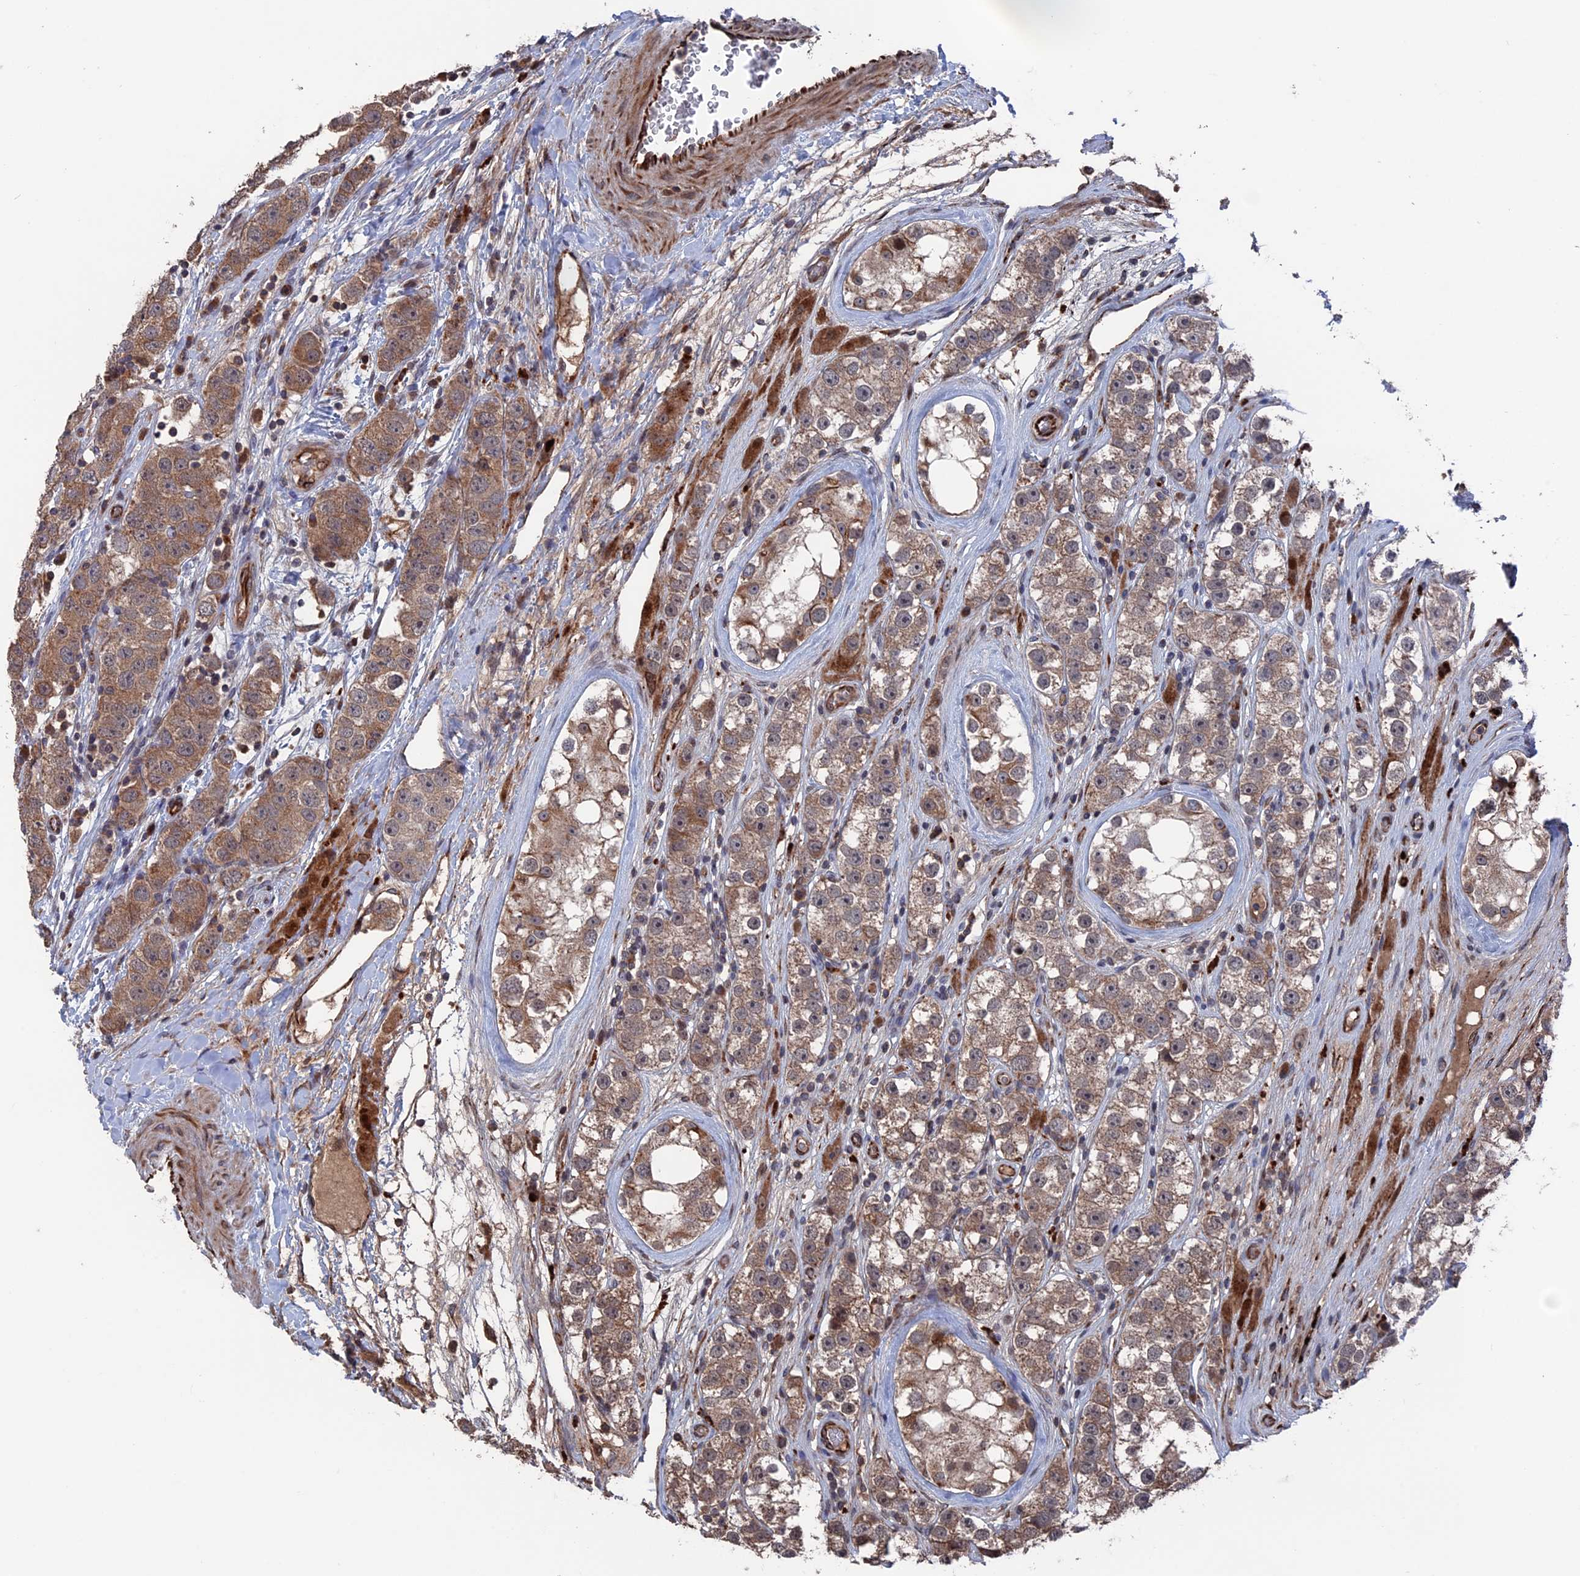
{"staining": {"intensity": "moderate", "quantity": ">75%", "location": "cytoplasmic/membranous"}, "tissue": "testis cancer", "cell_type": "Tumor cells", "image_type": "cancer", "snomed": [{"axis": "morphology", "description": "Seminoma, NOS"}, {"axis": "topography", "description": "Testis"}], "caption": "Approximately >75% of tumor cells in seminoma (testis) display moderate cytoplasmic/membranous protein staining as visualized by brown immunohistochemical staining.", "gene": "PLA2G15", "patient": {"sex": "male", "age": 28}}